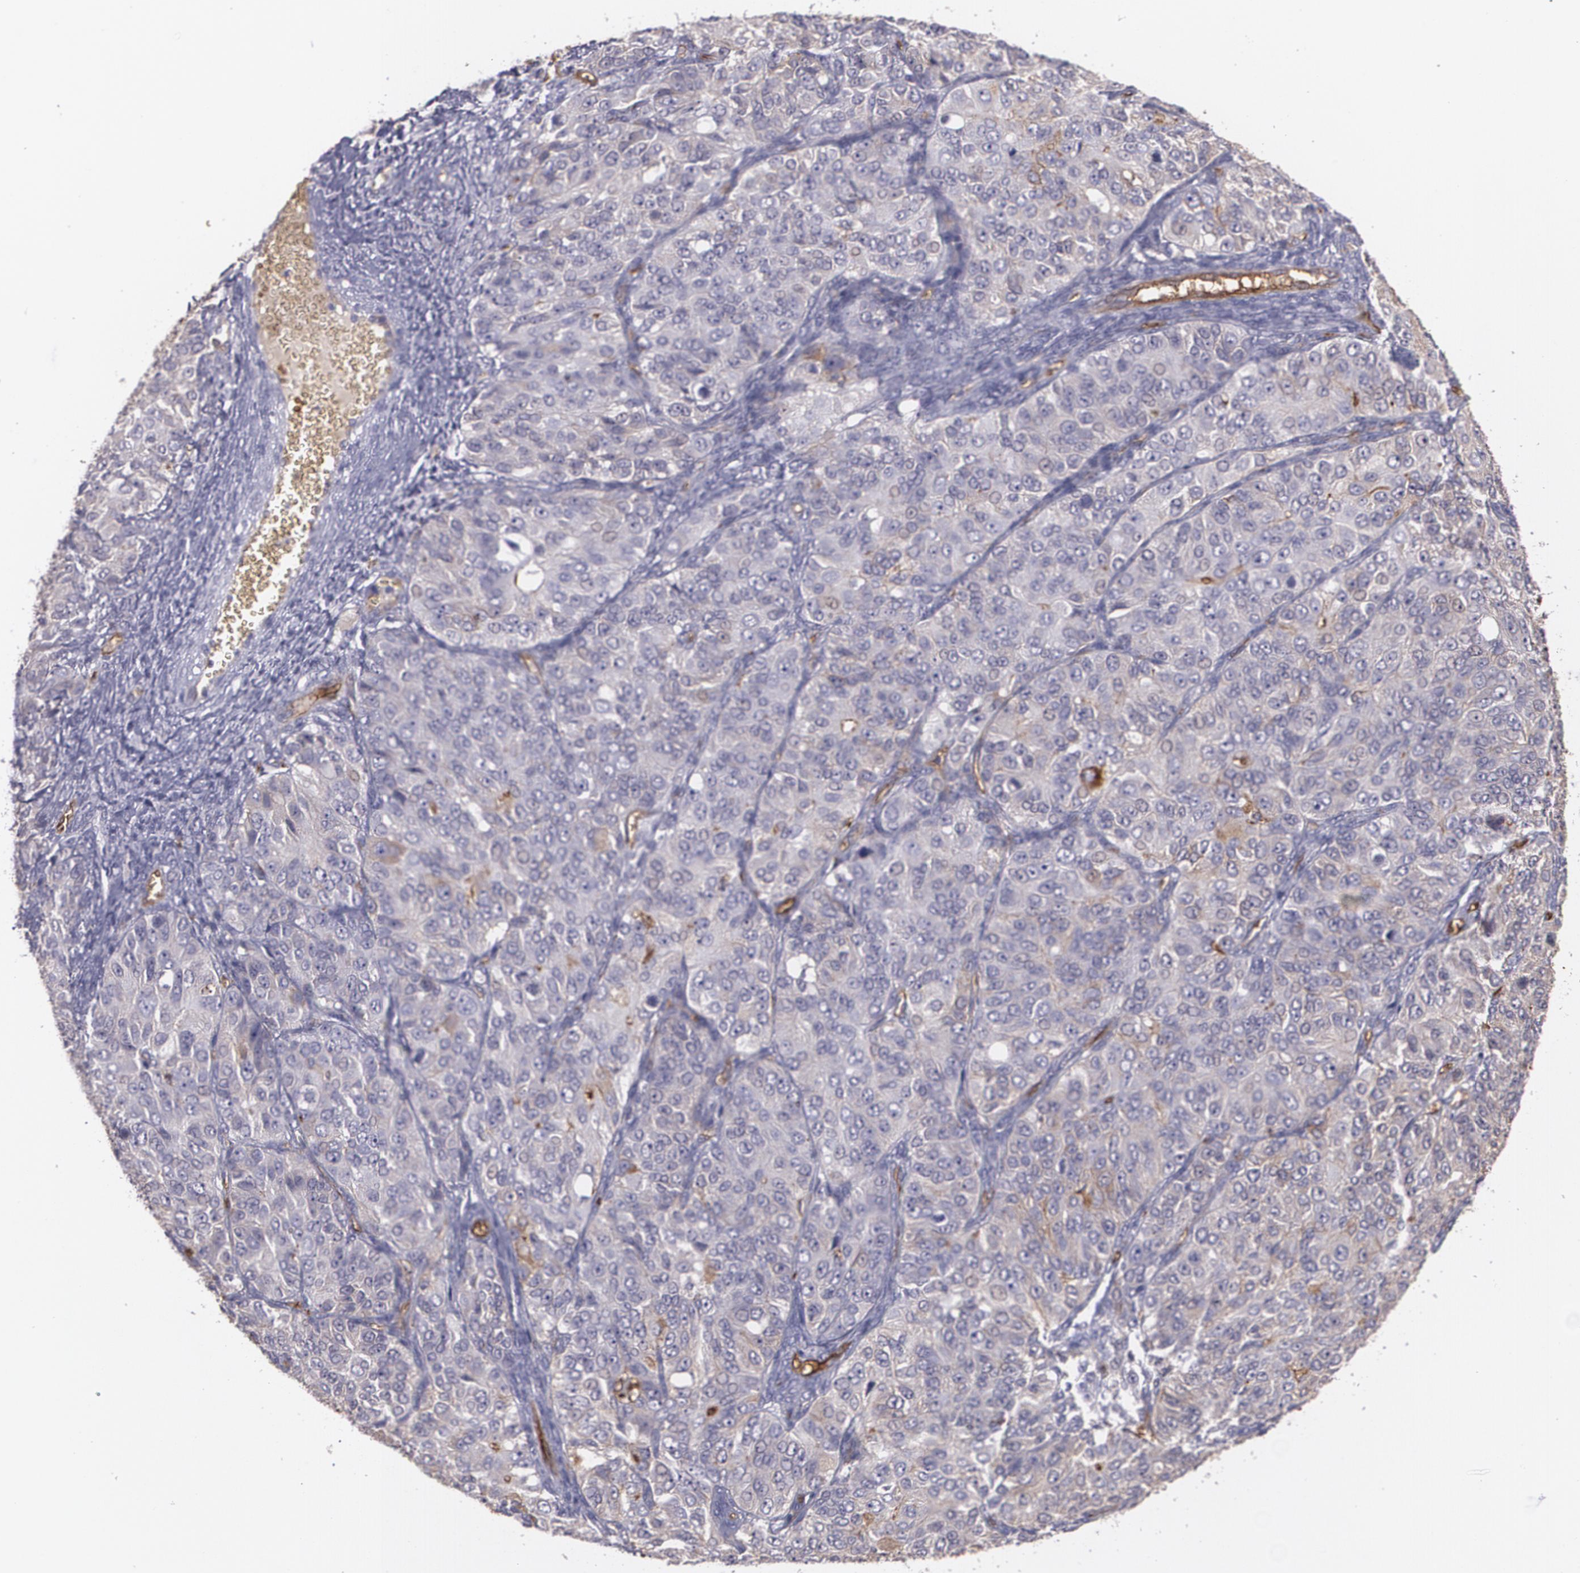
{"staining": {"intensity": "negative", "quantity": "none", "location": "none"}, "tissue": "ovarian cancer", "cell_type": "Tumor cells", "image_type": "cancer", "snomed": [{"axis": "morphology", "description": "Carcinoma, endometroid"}, {"axis": "topography", "description": "Ovary"}], "caption": "An image of human ovarian cancer is negative for staining in tumor cells.", "gene": "ACE", "patient": {"sex": "female", "age": 51}}